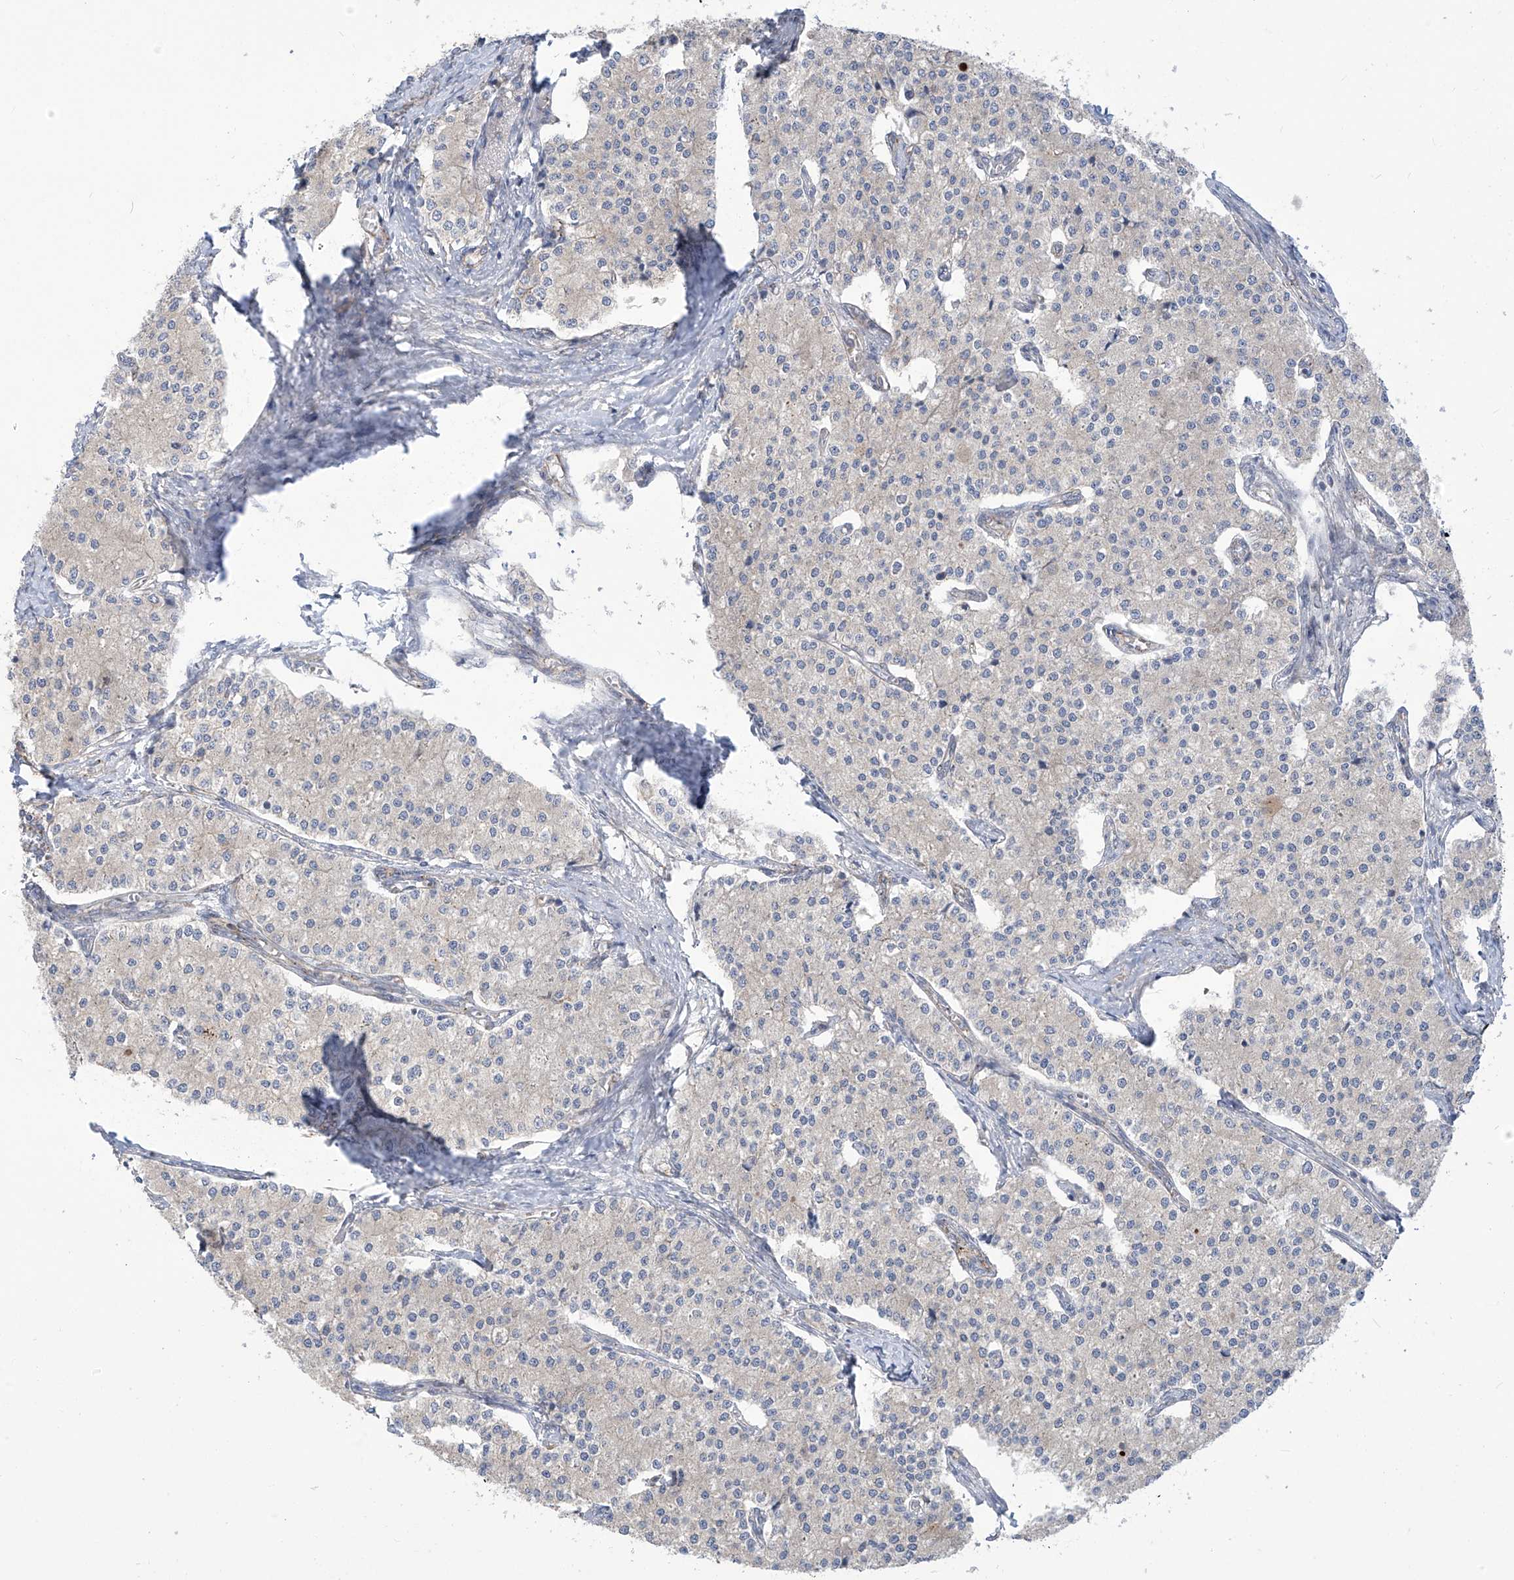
{"staining": {"intensity": "negative", "quantity": "none", "location": "none"}, "tissue": "carcinoid", "cell_type": "Tumor cells", "image_type": "cancer", "snomed": [{"axis": "morphology", "description": "Carcinoid, malignant, NOS"}, {"axis": "topography", "description": "Colon"}], "caption": "The immunohistochemistry (IHC) histopathology image has no significant positivity in tumor cells of carcinoid tissue.", "gene": "ADAT2", "patient": {"sex": "female", "age": 52}}